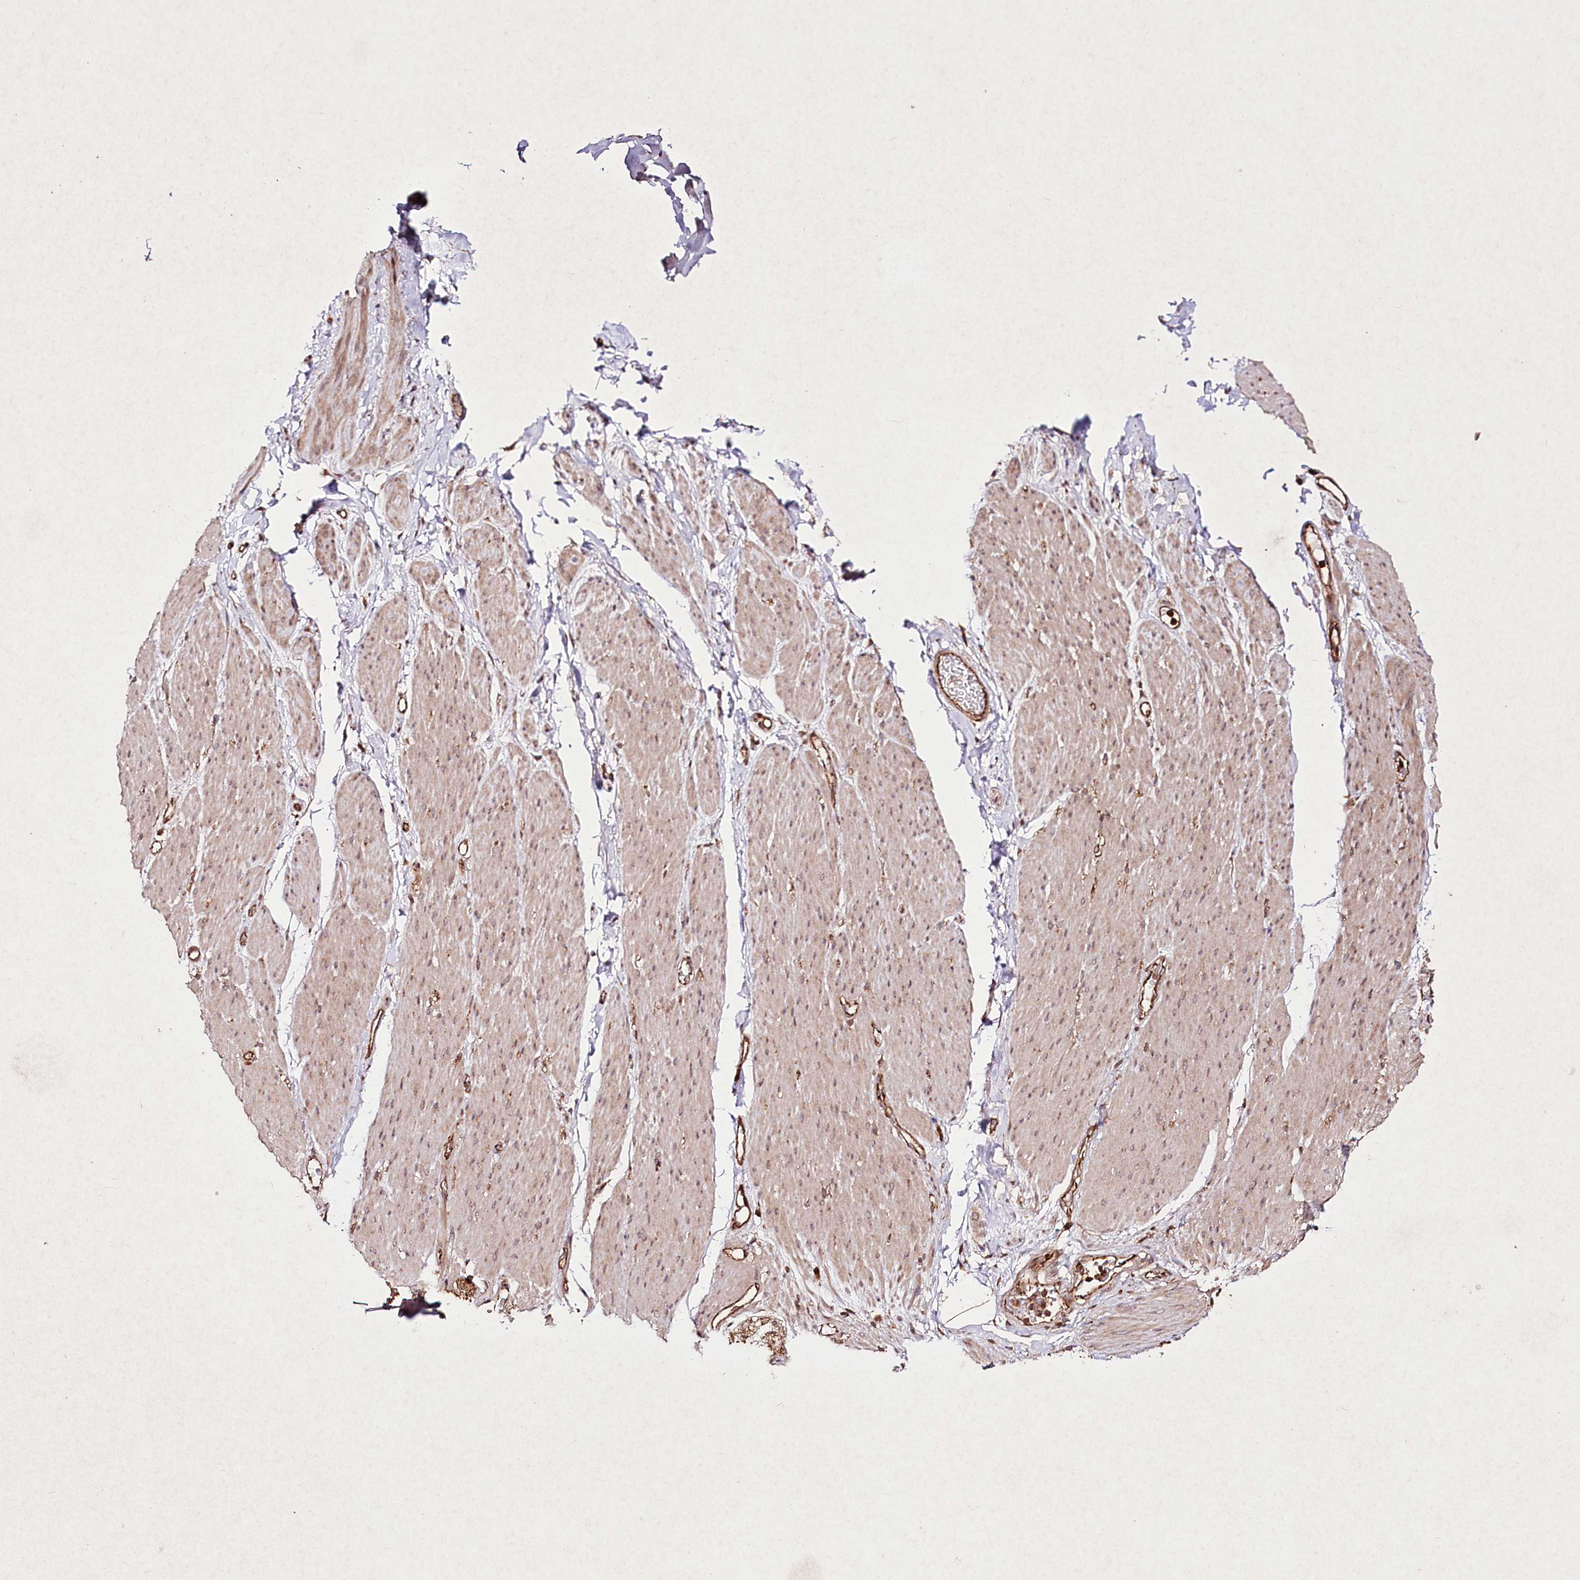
{"staining": {"intensity": "moderate", "quantity": ">75%", "location": "cytoplasmic/membranous"}, "tissue": "adipose tissue", "cell_type": "Adipocytes", "image_type": "normal", "snomed": [{"axis": "morphology", "description": "Normal tissue, NOS"}, {"axis": "topography", "description": "Colon"}, {"axis": "topography", "description": "Peripheral nerve tissue"}], "caption": "Benign adipose tissue was stained to show a protein in brown. There is medium levels of moderate cytoplasmic/membranous staining in about >75% of adipocytes. The staining was performed using DAB (3,3'-diaminobenzidine), with brown indicating positive protein expression. Nuclei are stained blue with hematoxylin.", "gene": "DHX29", "patient": {"sex": "female", "age": 61}}